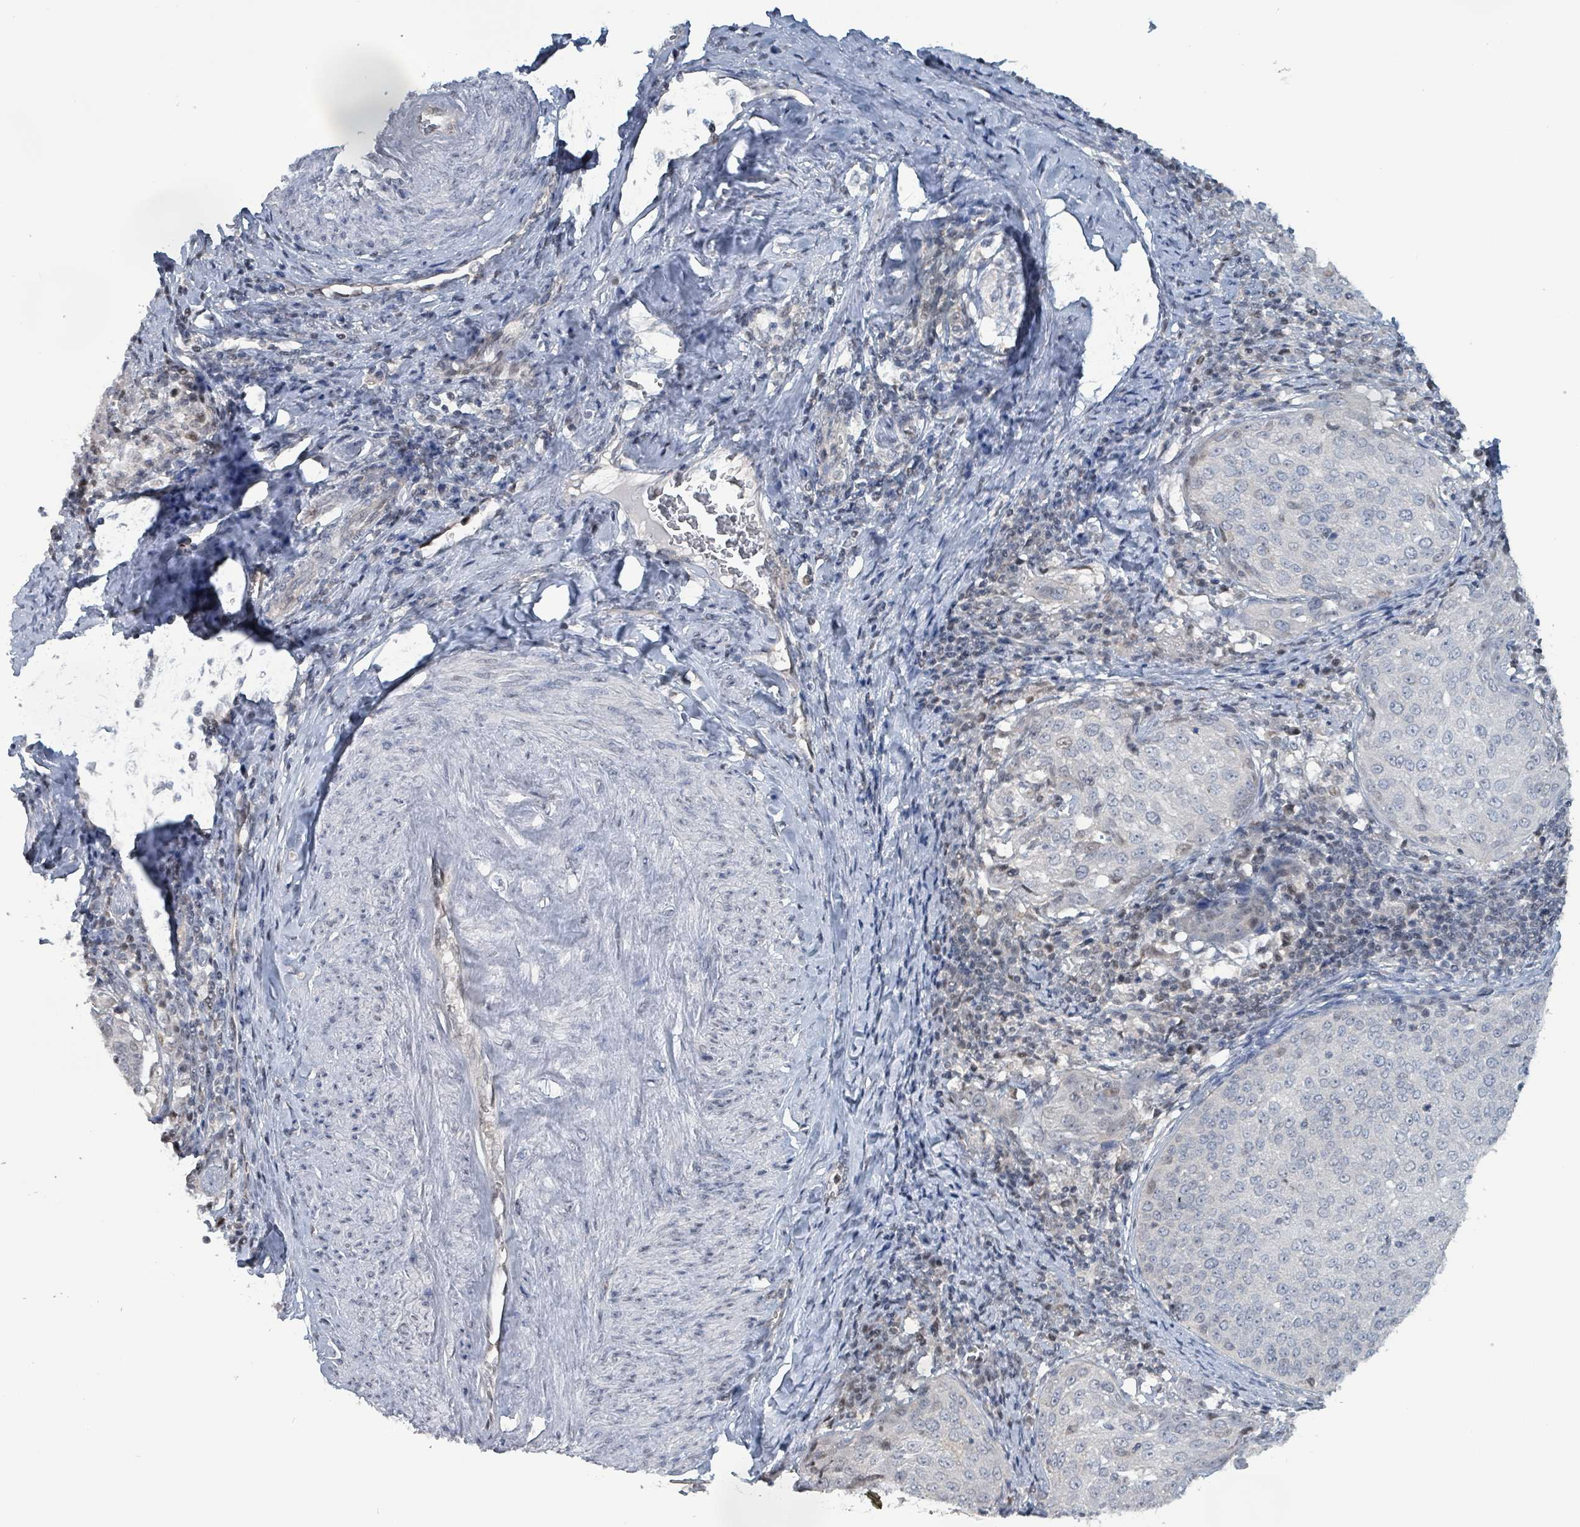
{"staining": {"intensity": "weak", "quantity": "<25%", "location": "nuclear"}, "tissue": "cervical cancer", "cell_type": "Tumor cells", "image_type": "cancer", "snomed": [{"axis": "morphology", "description": "Squamous cell carcinoma, NOS"}, {"axis": "topography", "description": "Cervix"}], "caption": "IHC image of human squamous cell carcinoma (cervical) stained for a protein (brown), which reveals no positivity in tumor cells.", "gene": "BIVM", "patient": {"sex": "female", "age": 57}}